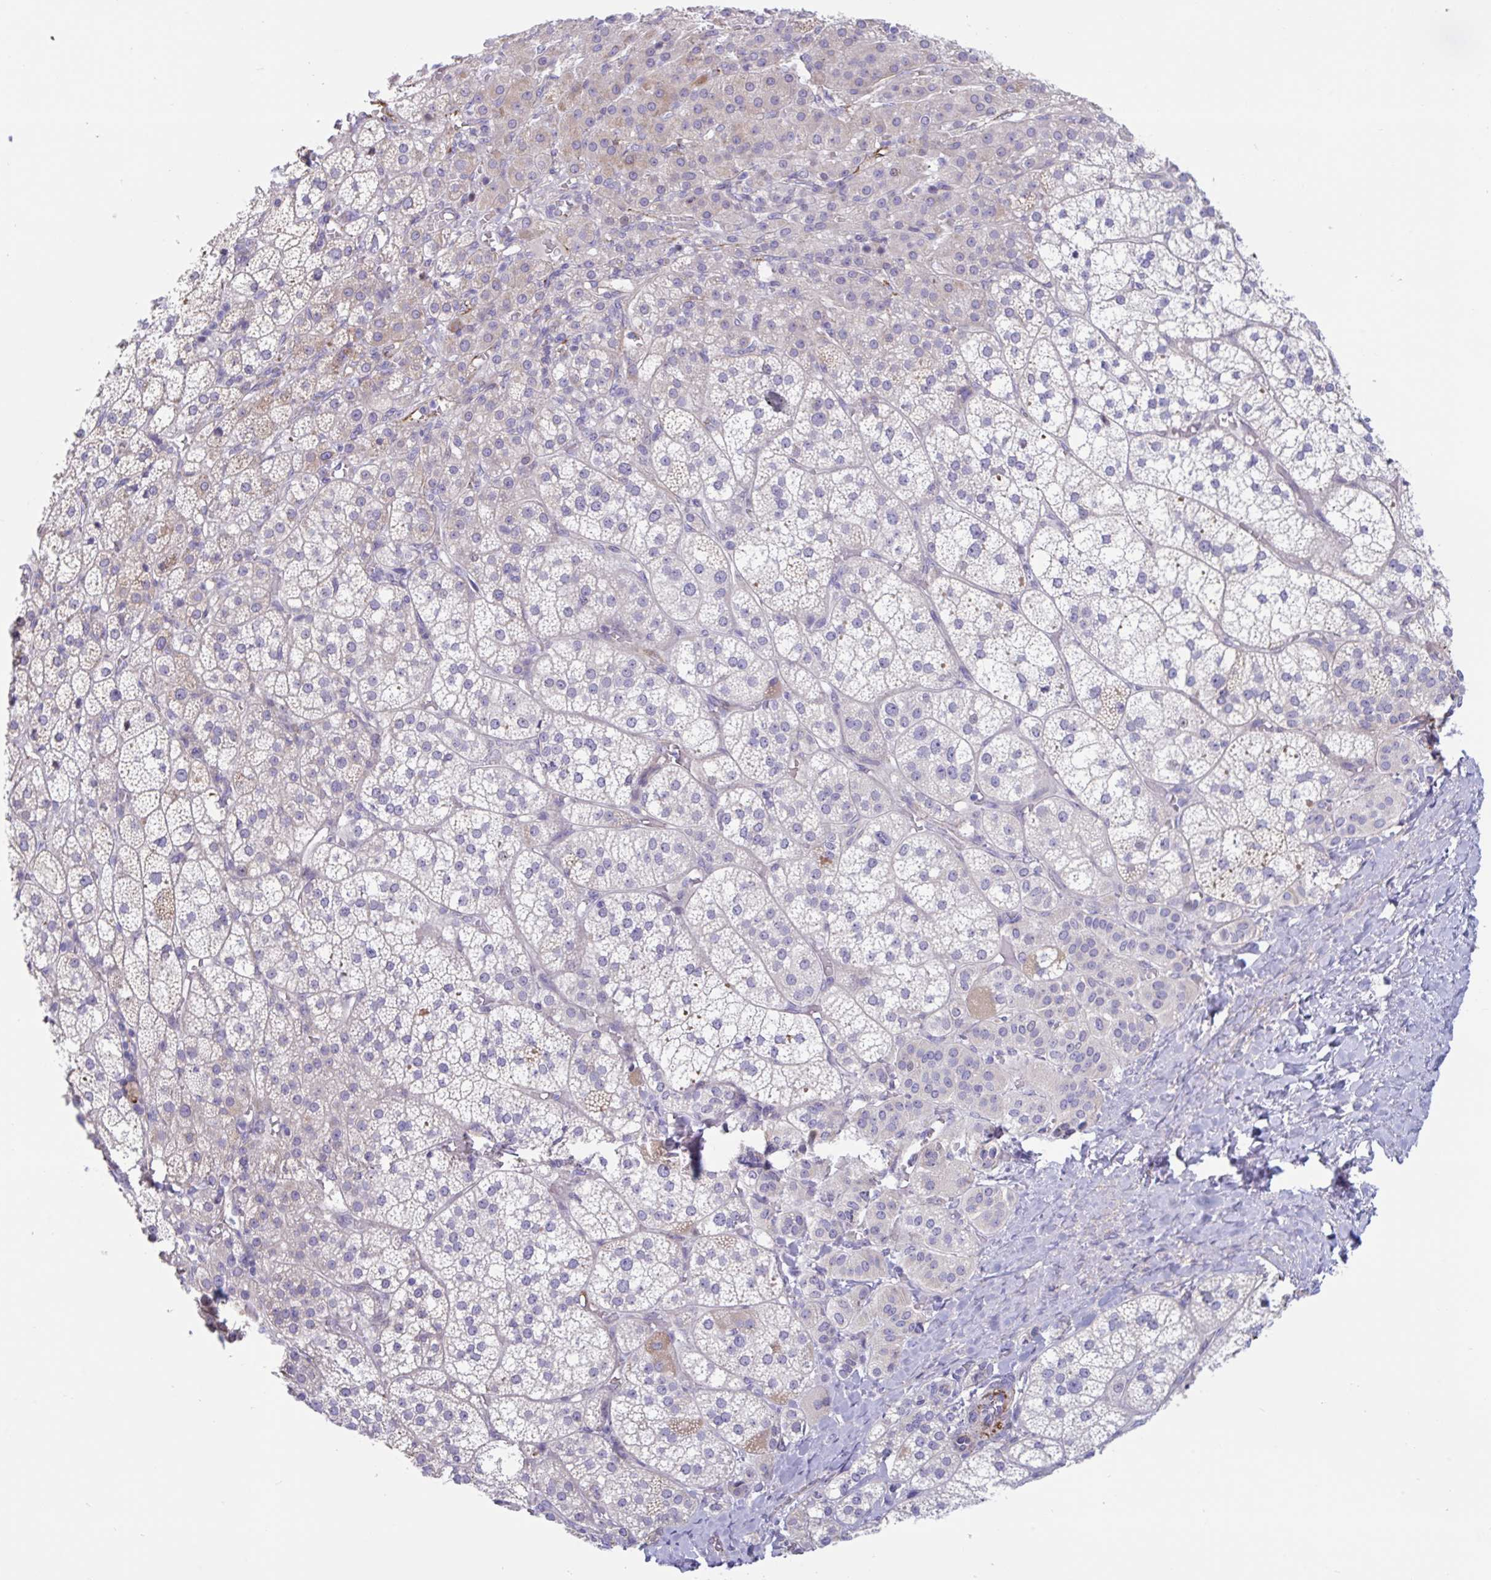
{"staining": {"intensity": "weak", "quantity": "<25%", "location": "cytoplasmic/membranous"}, "tissue": "adrenal gland", "cell_type": "Glandular cells", "image_type": "normal", "snomed": [{"axis": "morphology", "description": "Normal tissue, NOS"}, {"axis": "topography", "description": "Adrenal gland"}], "caption": "There is no significant expression in glandular cells of adrenal gland. (DAB (3,3'-diaminobenzidine) IHC, high magnification).", "gene": "IL37", "patient": {"sex": "female", "age": 60}}